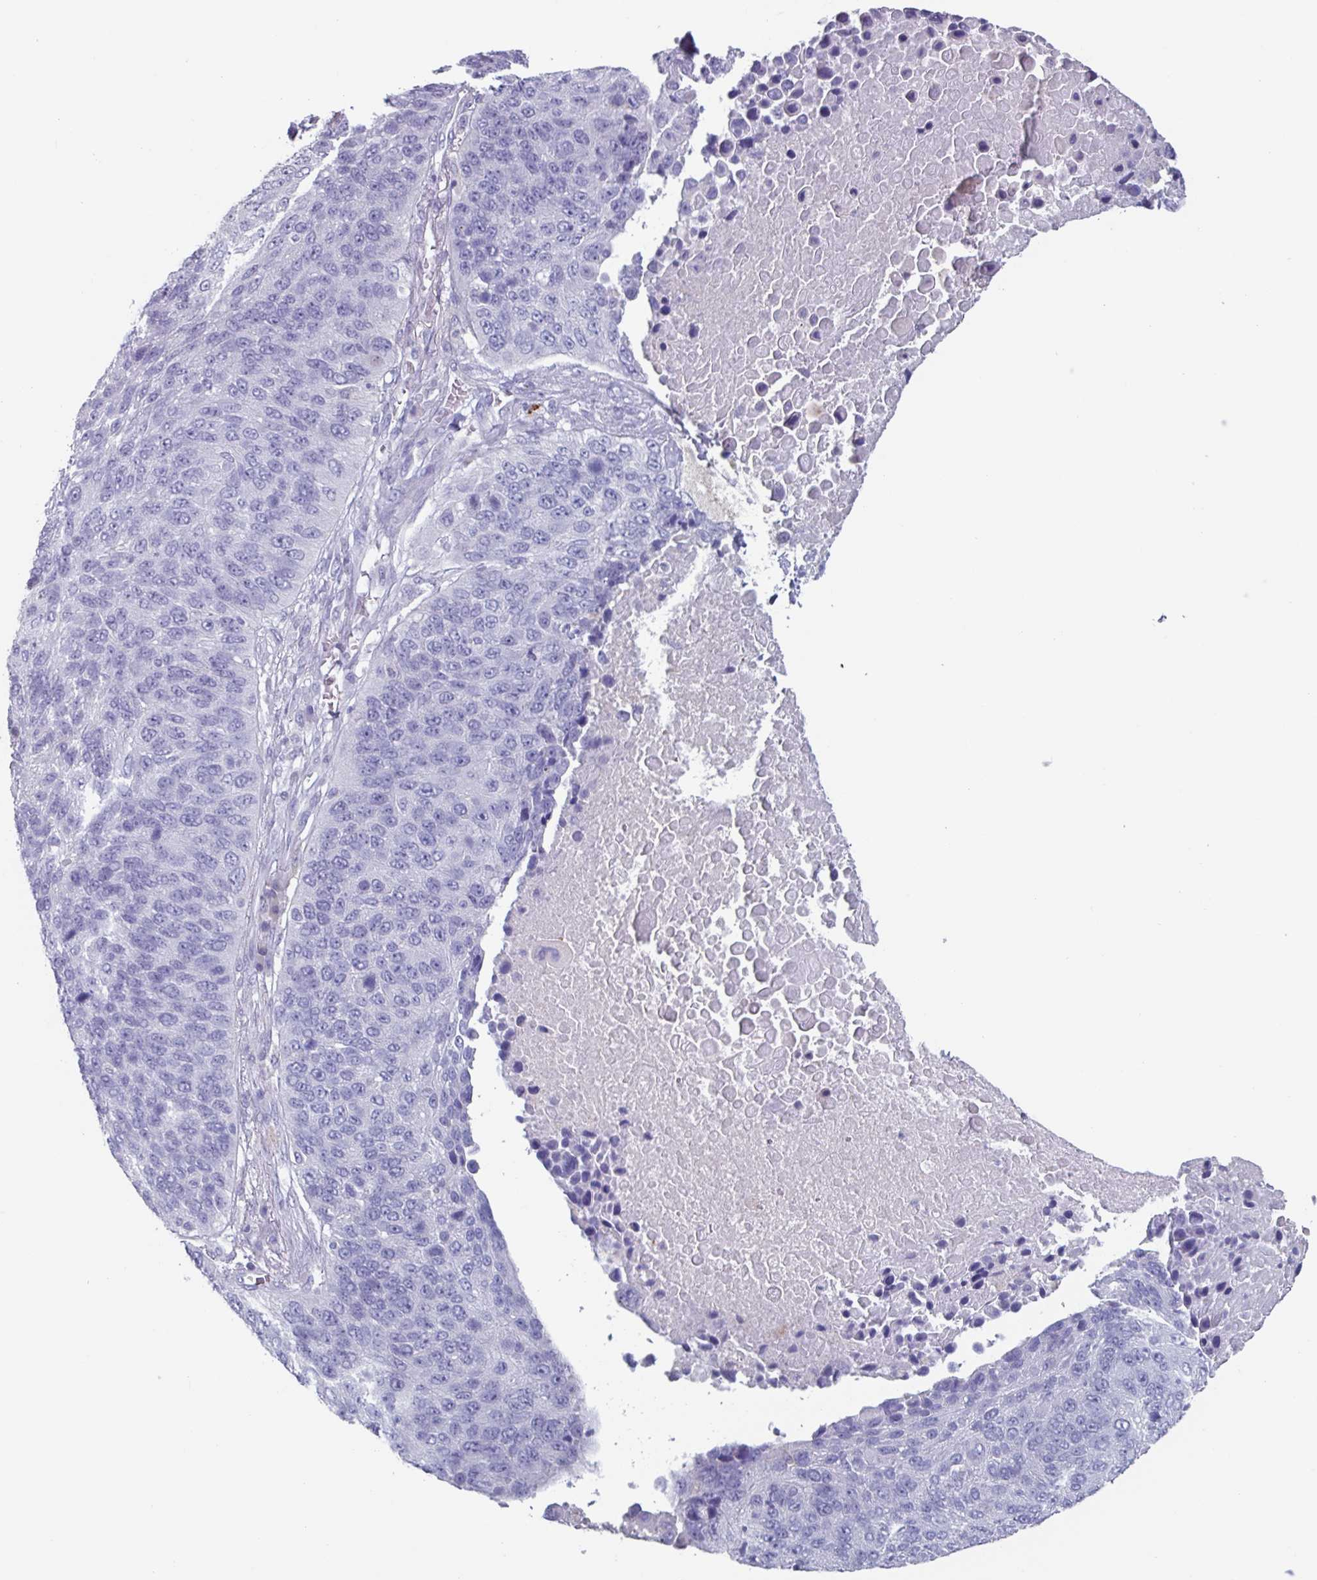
{"staining": {"intensity": "negative", "quantity": "none", "location": "none"}, "tissue": "lung cancer", "cell_type": "Tumor cells", "image_type": "cancer", "snomed": [{"axis": "morphology", "description": "Normal tissue, NOS"}, {"axis": "morphology", "description": "Squamous cell carcinoma, NOS"}, {"axis": "topography", "description": "Lymph node"}, {"axis": "topography", "description": "Lung"}], "caption": "The immunohistochemistry micrograph has no significant staining in tumor cells of lung cancer tissue.", "gene": "OR2T10", "patient": {"sex": "male", "age": 66}}